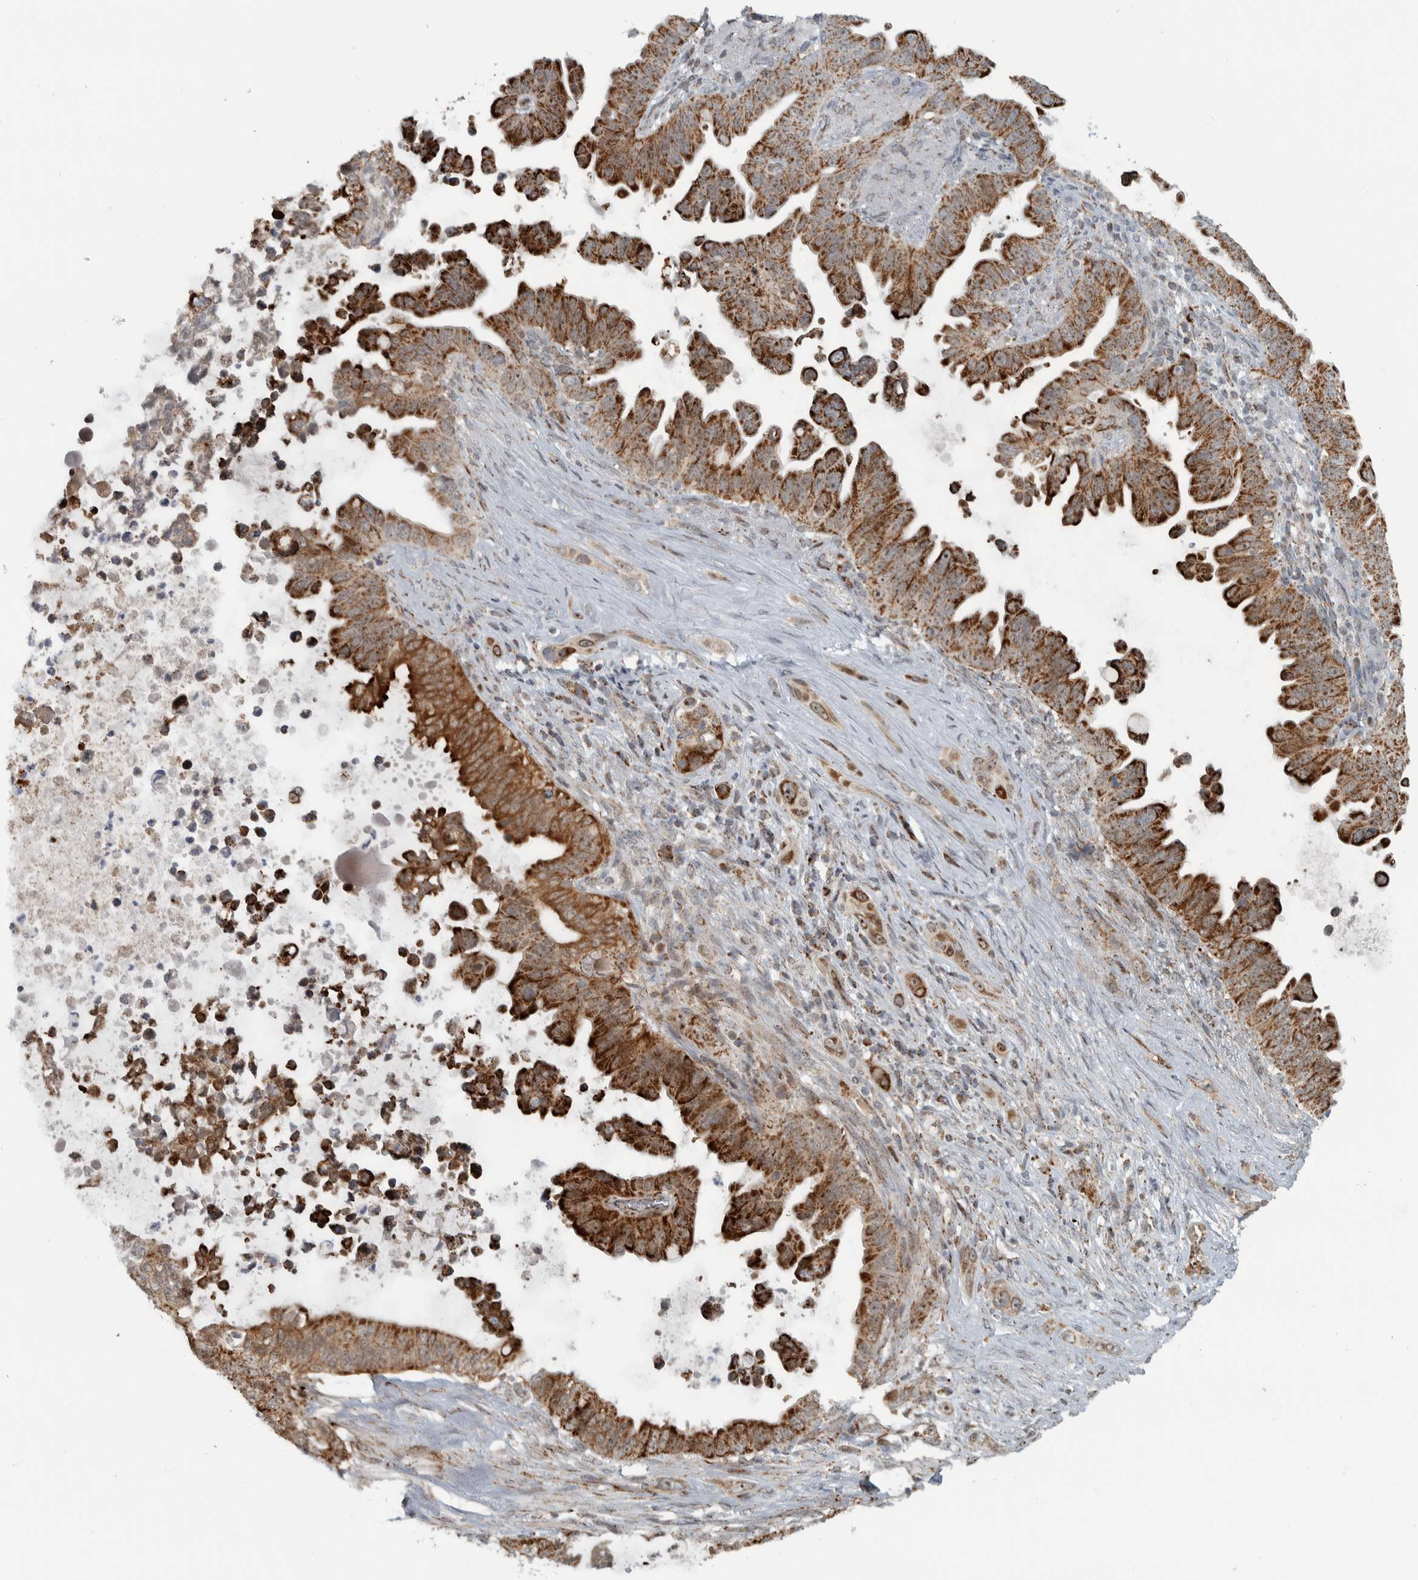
{"staining": {"intensity": "strong", "quantity": ">75%", "location": "cytoplasmic/membranous"}, "tissue": "pancreatic cancer", "cell_type": "Tumor cells", "image_type": "cancer", "snomed": [{"axis": "morphology", "description": "Adenocarcinoma, NOS"}, {"axis": "topography", "description": "Pancreas"}], "caption": "Tumor cells reveal high levels of strong cytoplasmic/membranous staining in approximately >75% of cells in human pancreatic adenocarcinoma.", "gene": "PPM1K", "patient": {"sex": "female", "age": 72}}